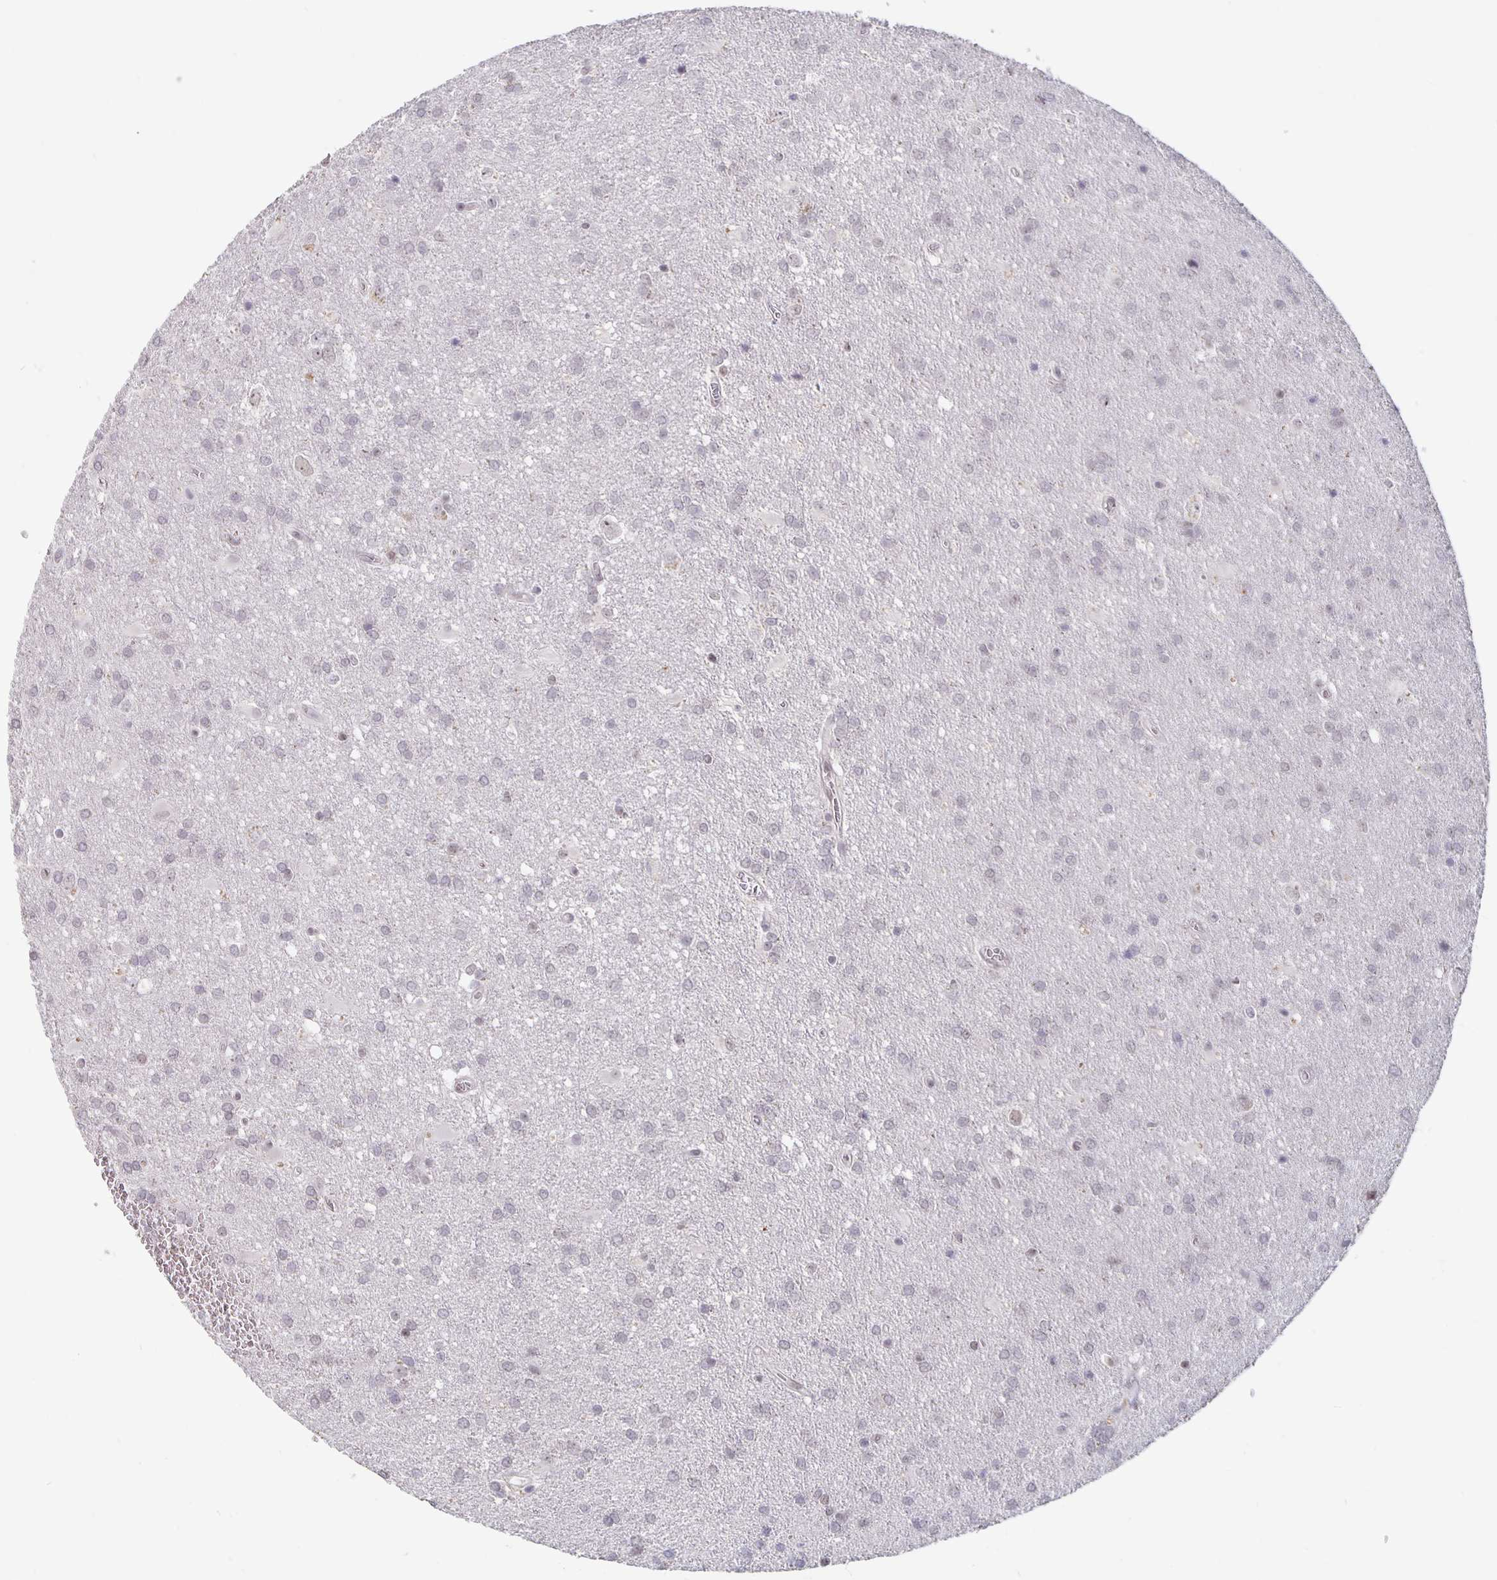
{"staining": {"intensity": "negative", "quantity": "none", "location": "none"}, "tissue": "glioma", "cell_type": "Tumor cells", "image_type": "cancer", "snomed": [{"axis": "morphology", "description": "Glioma, malignant, Low grade"}, {"axis": "topography", "description": "Brain"}], "caption": "This is a micrograph of immunohistochemistry staining of glioma, which shows no positivity in tumor cells.", "gene": "ZNF691", "patient": {"sex": "male", "age": 66}}